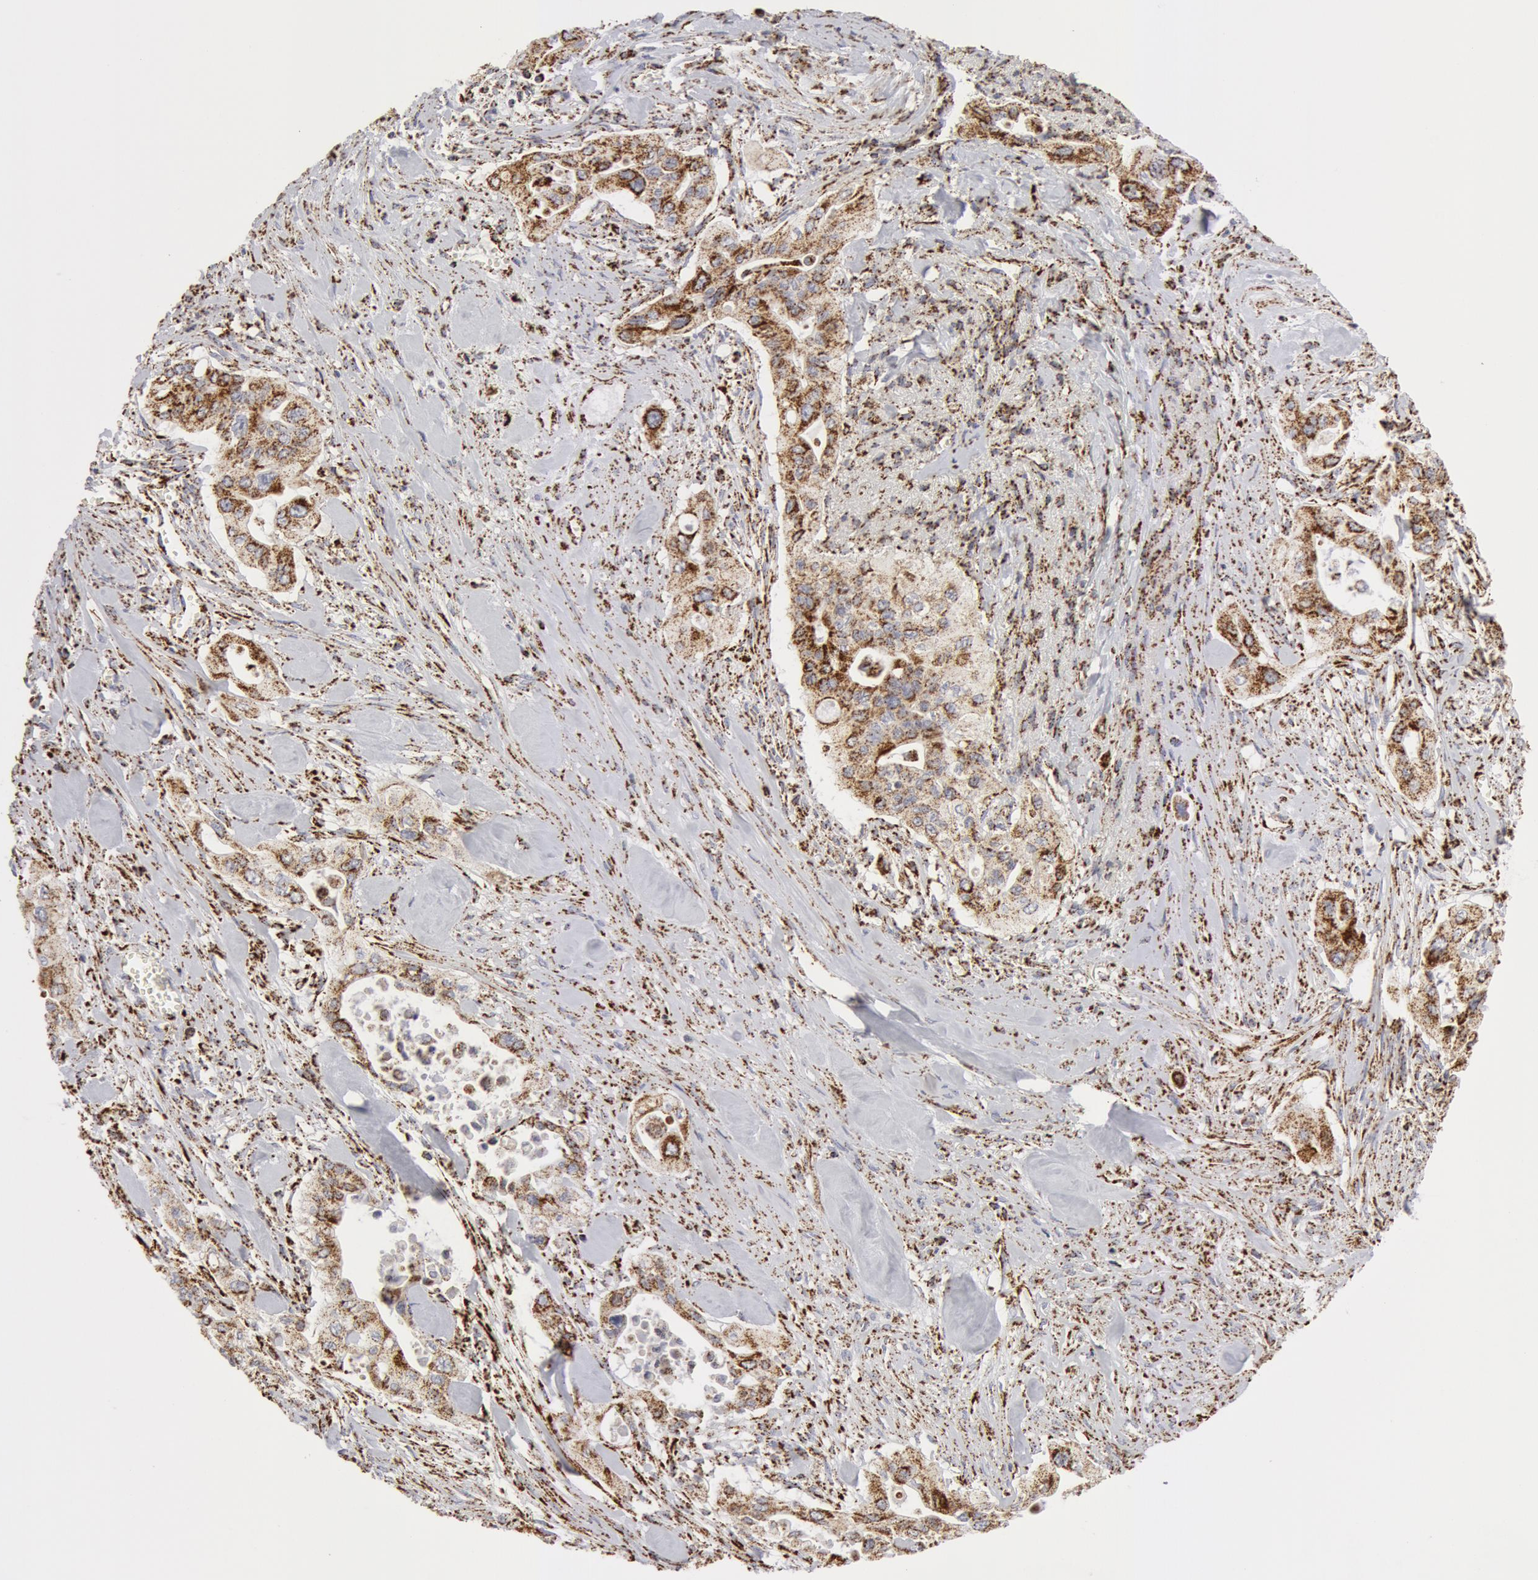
{"staining": {"intensity": "moderate", "quantity": ">75%", "location": "cytoplasmic/membranous"}, "tissue": "pancreatic cancer", "cell_type": "Tumor cells", "image_type": "cancer", "snomed": [{"axis": "morphology", "description": "Adenocarcinoma, NOS"}, {"axis": "topography", "description": "Pancreas"}], "caption": "A micrograph of human adenocarcinoma (pancreatic) stained for a protein exhibits moderate cytoplasmic/membranous brown staining in tumor cells. The staining is performed using DAB (3,3'-diaminobenzidine) brown chromogen to label protein expression. The nuclei are counter-stained blue using hematoxylin.", "gene": "ATP5F1B", "patient": {"sex": "male", "age": 77}}